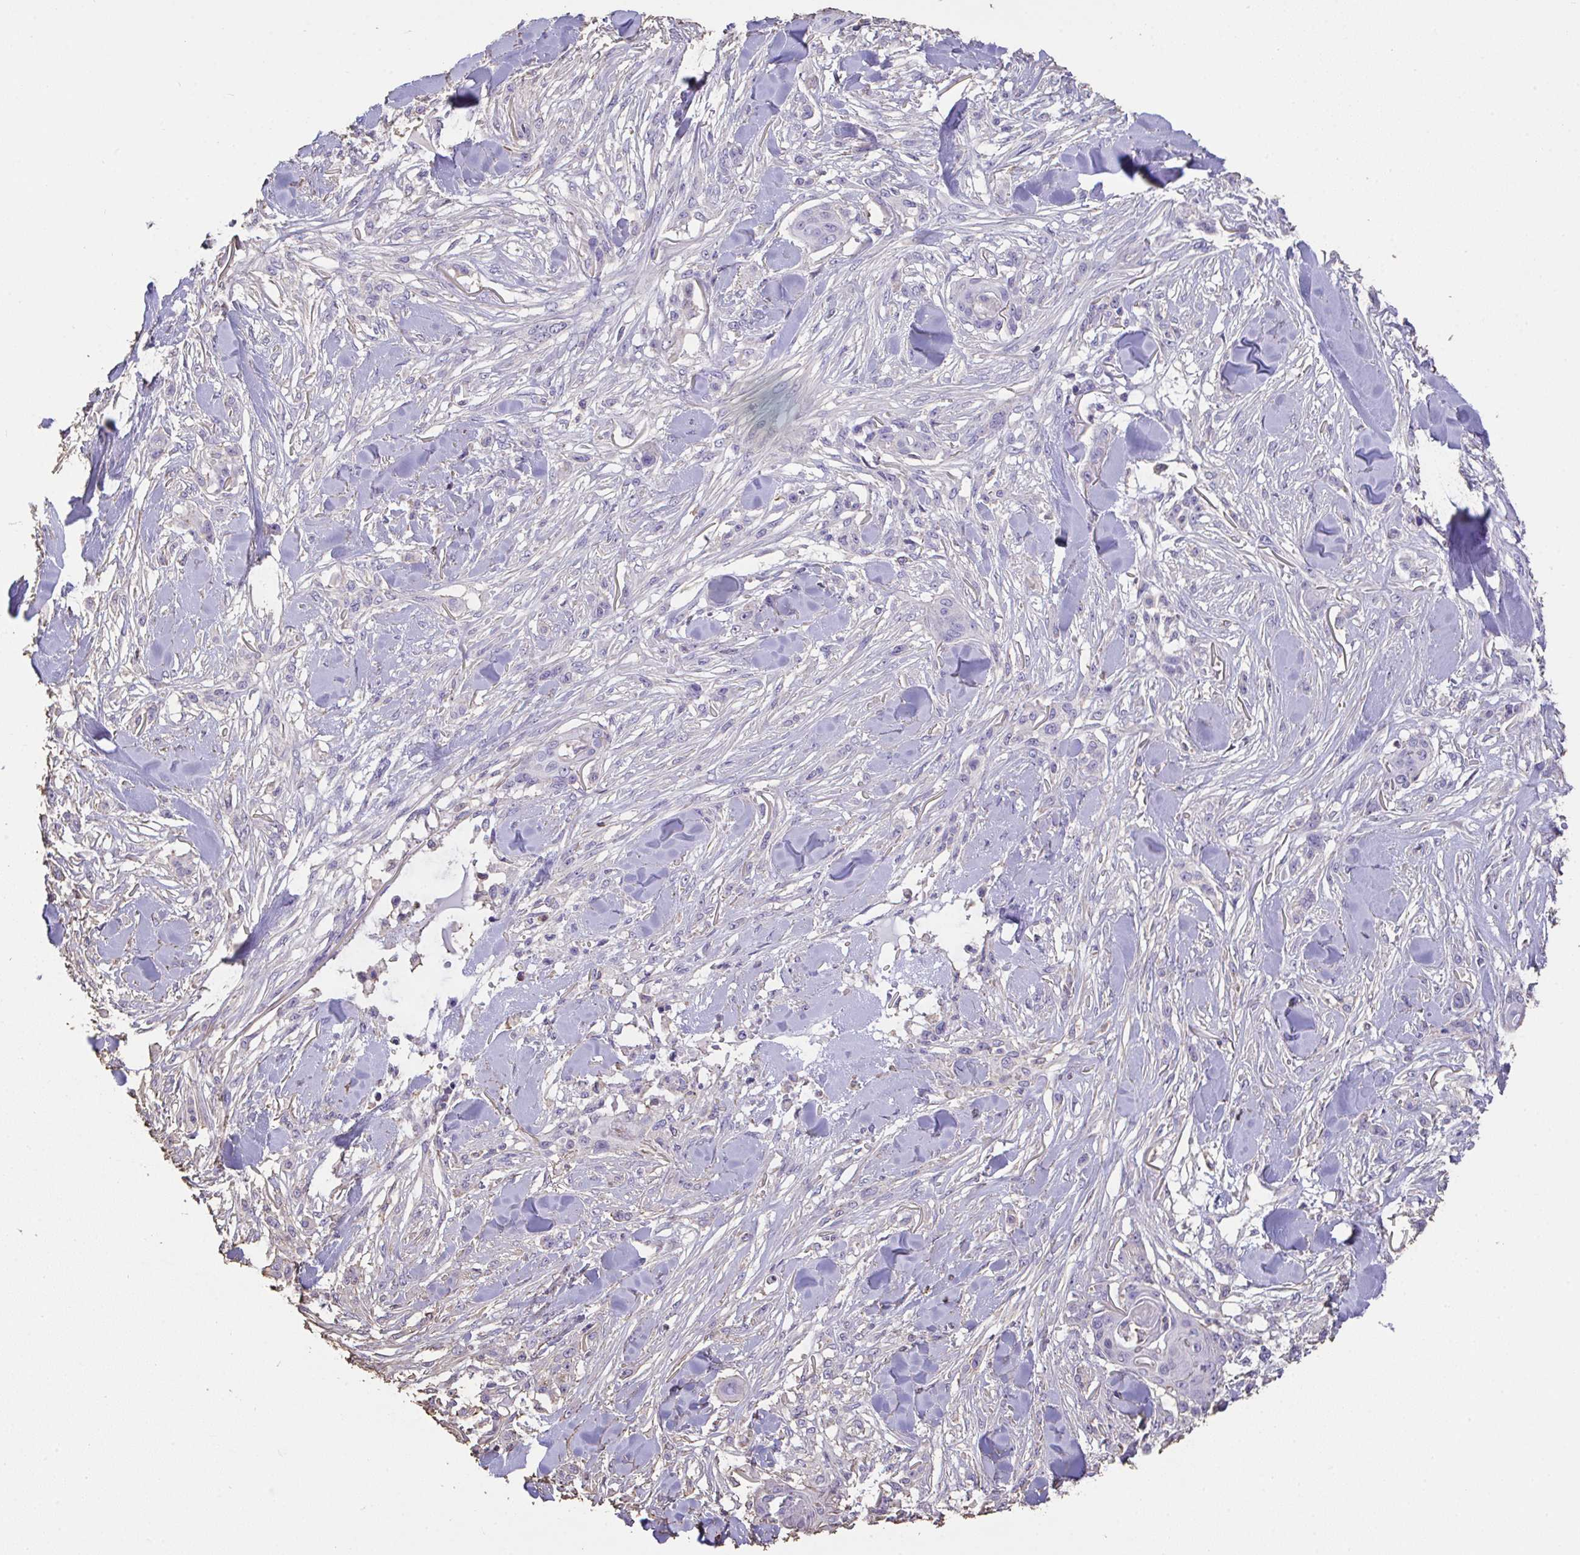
{"staining": {"intensity": "negative", "quantity": "none", "location": "none"}, "tissue": "skin cancer", "cell_type": "Tumor cells", "image_type": "cancer", "snomed": [{"axis": "morphology", "description": "Squamous cell carcinoma, NOS"}, {"axis": "topography", "description": "Skin"}], "caption": "Tumor cells show no significant staining in skin squamous cell carcinoma.", "gene": "IL23R", "patient": {"sex": "female", "age": 59}}